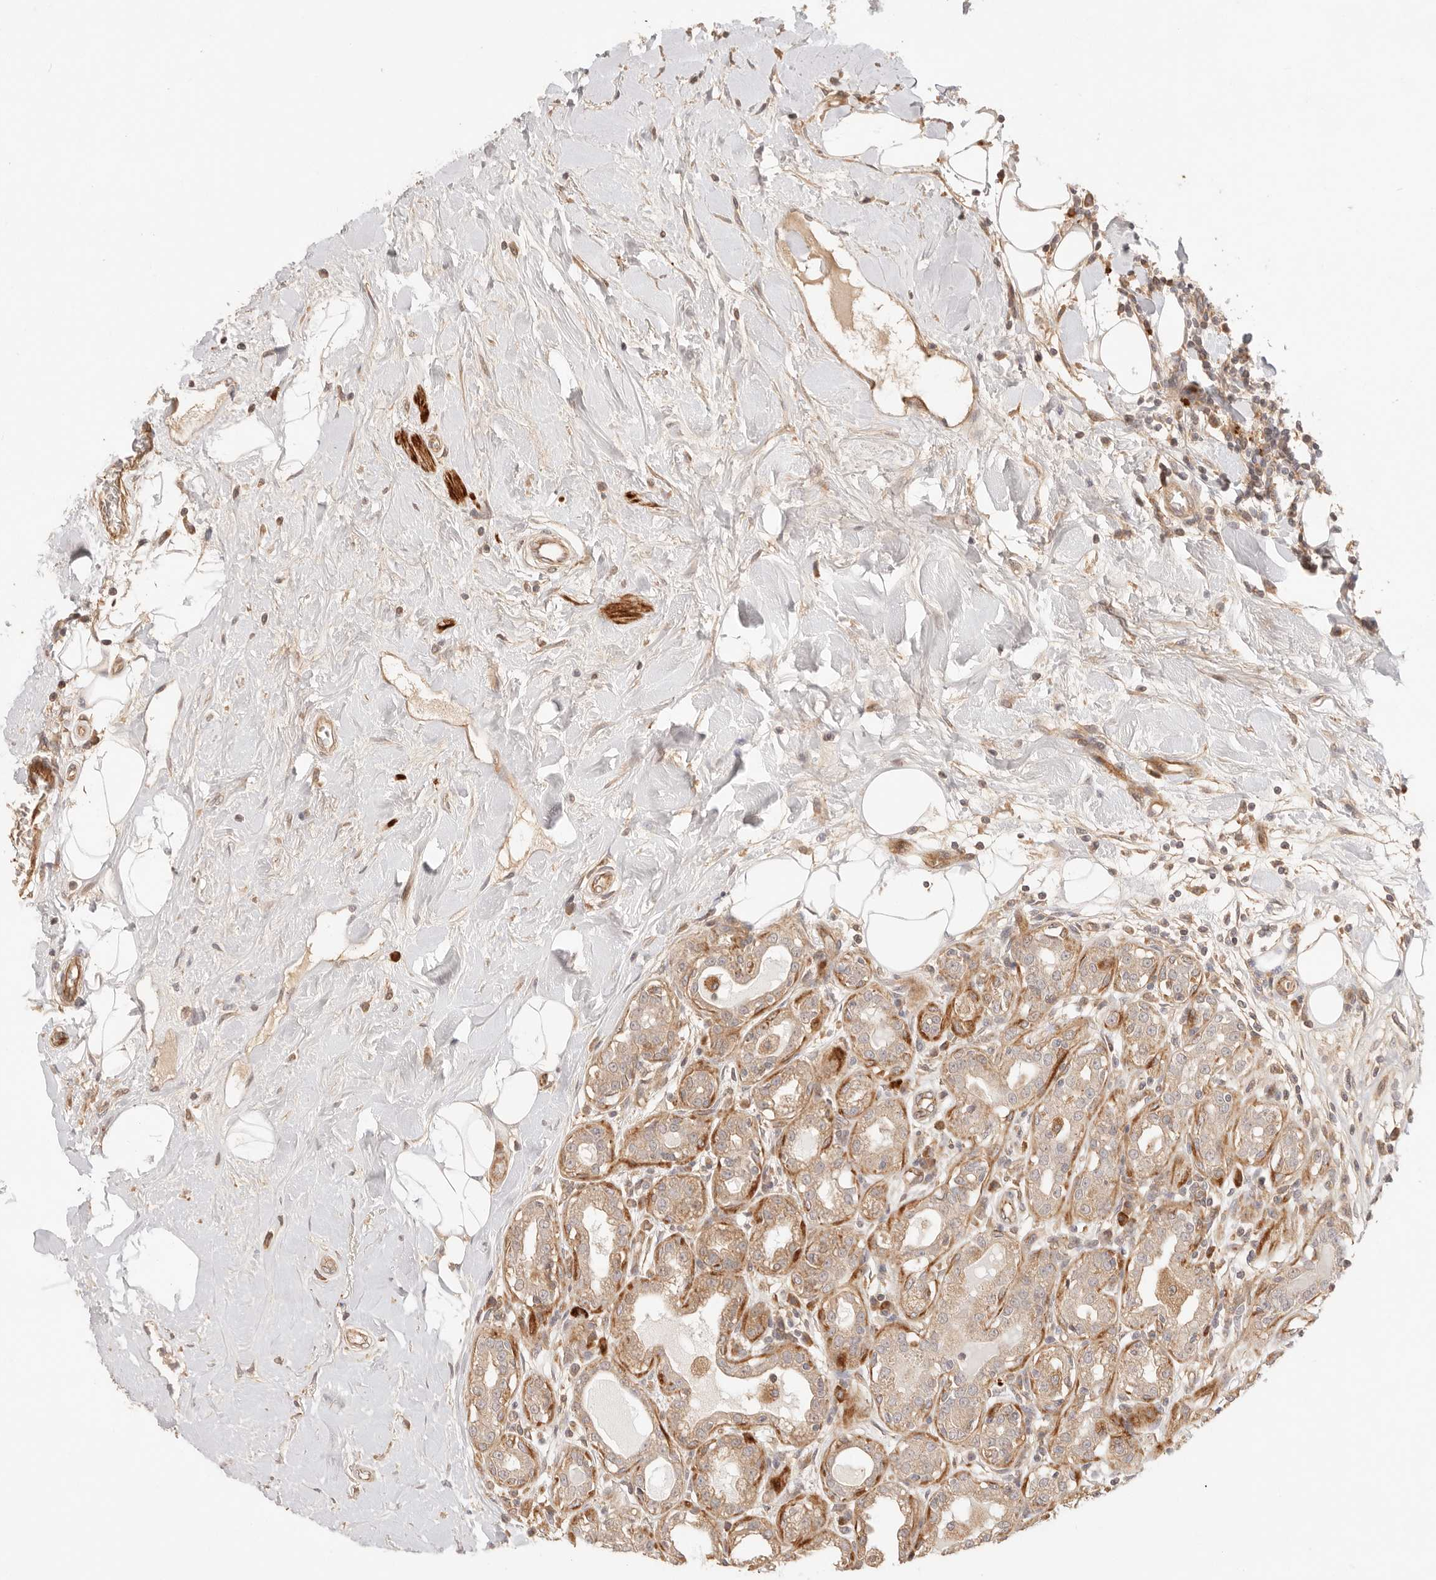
{"staining": {"intensity": "moderate", "quantity": ">75%", "location": "cytoplasmic/membranous"}, "tissue": "breast cancer", "cell_type": "Tumor cells", "image_type": "cancer", "snomed": [{"axis": "morphology", "description": "Duct carcinoma"}, {"axis": "topography", "description": "Breast"}], "caption": "Protein expression analysis of human intraductal carcinoma (breast) reveals moderate cytoplasmic/membranous positivity in about >75% of tumor cells. (DAB (3,3'-diaminobenzidine) IHC, brown staining for protein, blue staining for nuclei).", "gene": "IL1R2", "patient": {"sex": "female", "age": 27}}